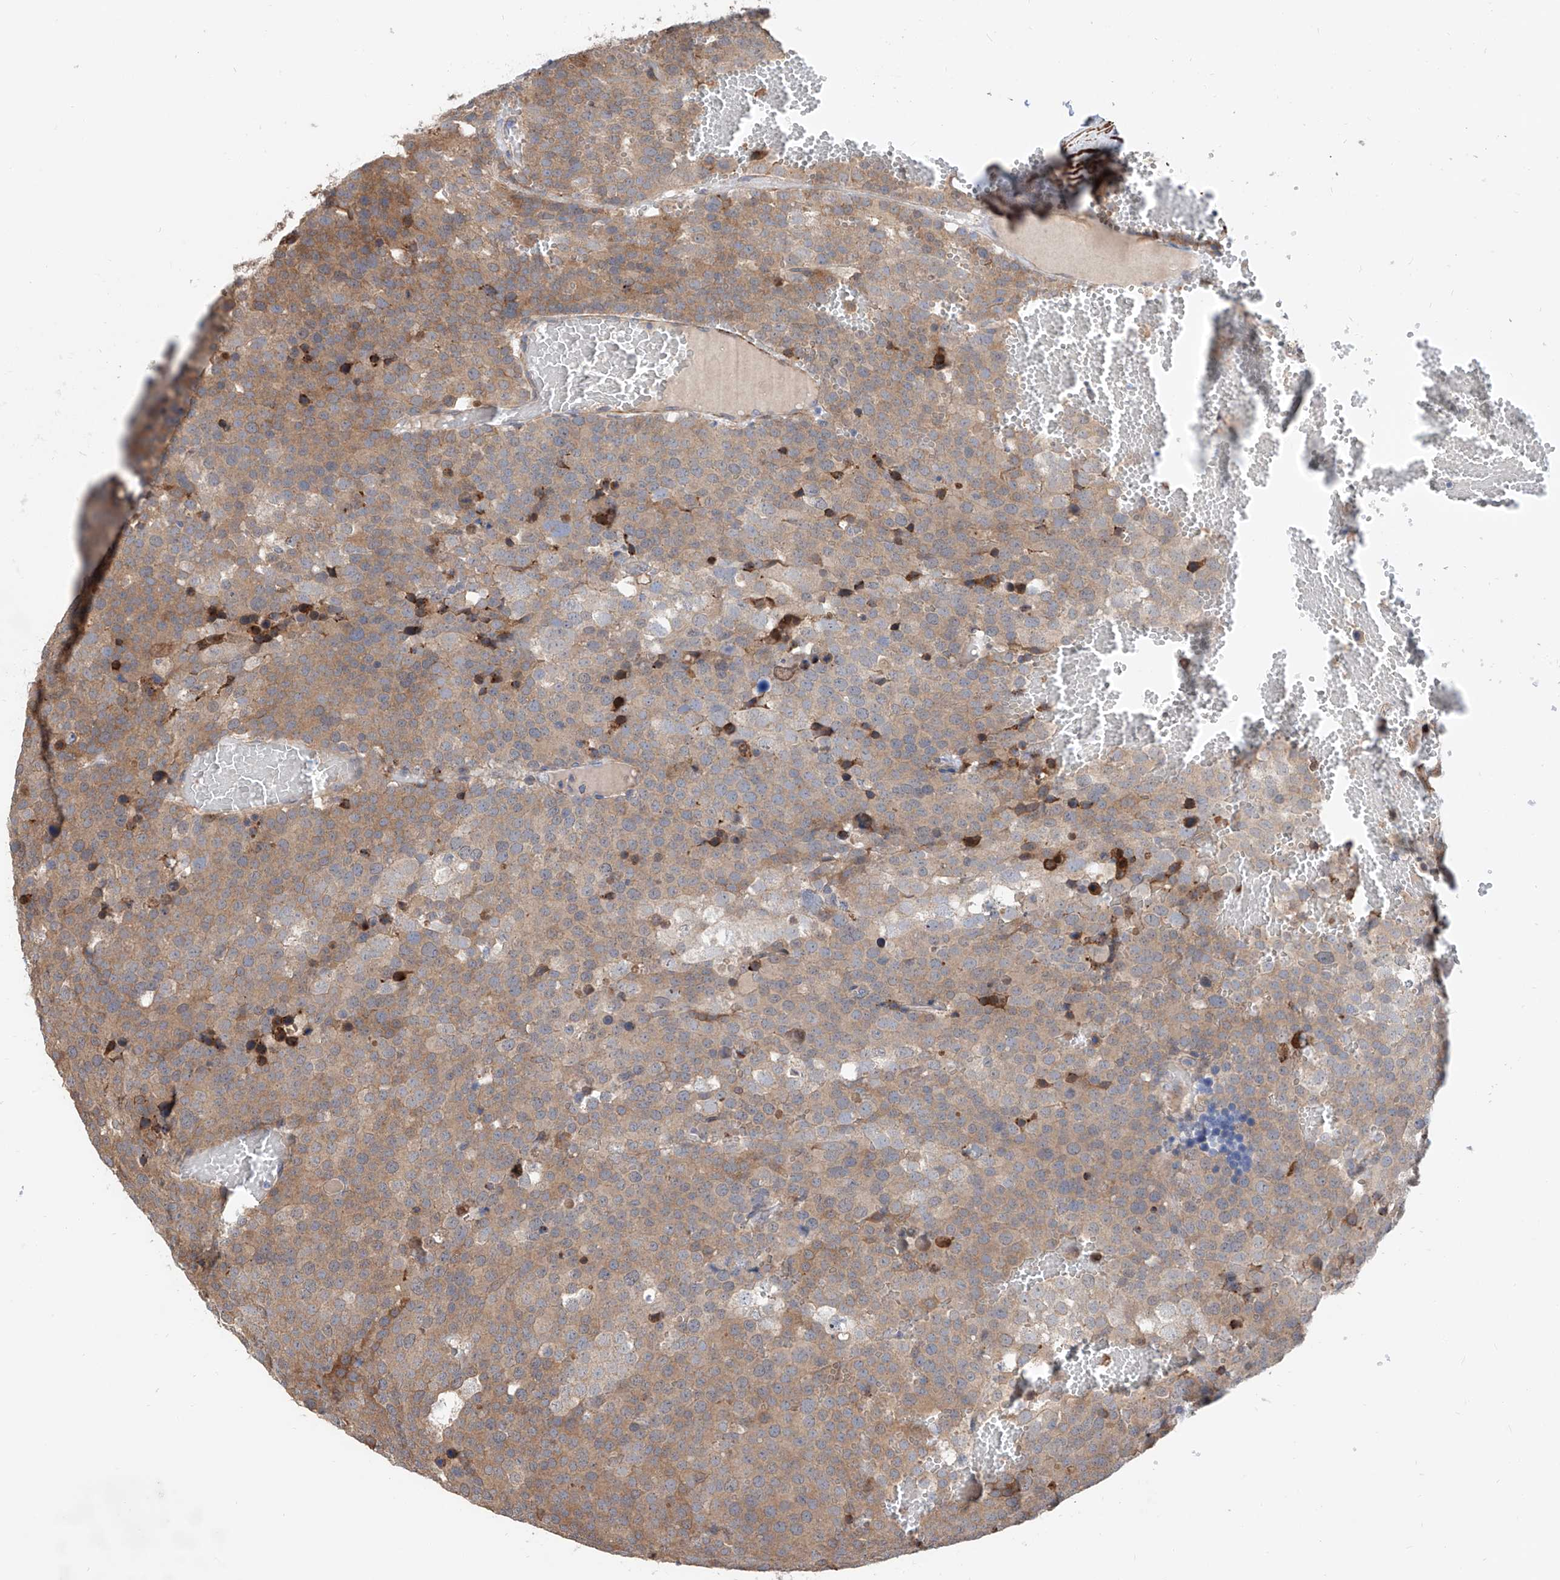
{"staining": {"intensity": "moderate", "quantity": "25%-75%", "location": "cytoplasmic/membranous"}, "tissue": "testis cancer", "cell_type": "Tumor cells", "image_type": "cancer", "snomed": [{"axis": "morphology", "description": "Seminoma, NOS"}, {"axis": "topography", "description": "Testis"}], "caption": "Moderate cytoplasmic/membranous staining is identified in approximately 25%-75% of tumor cells in testis cancer.", "gene": "MAGEE2", "patient": {"sex": "male", "age": 71}}